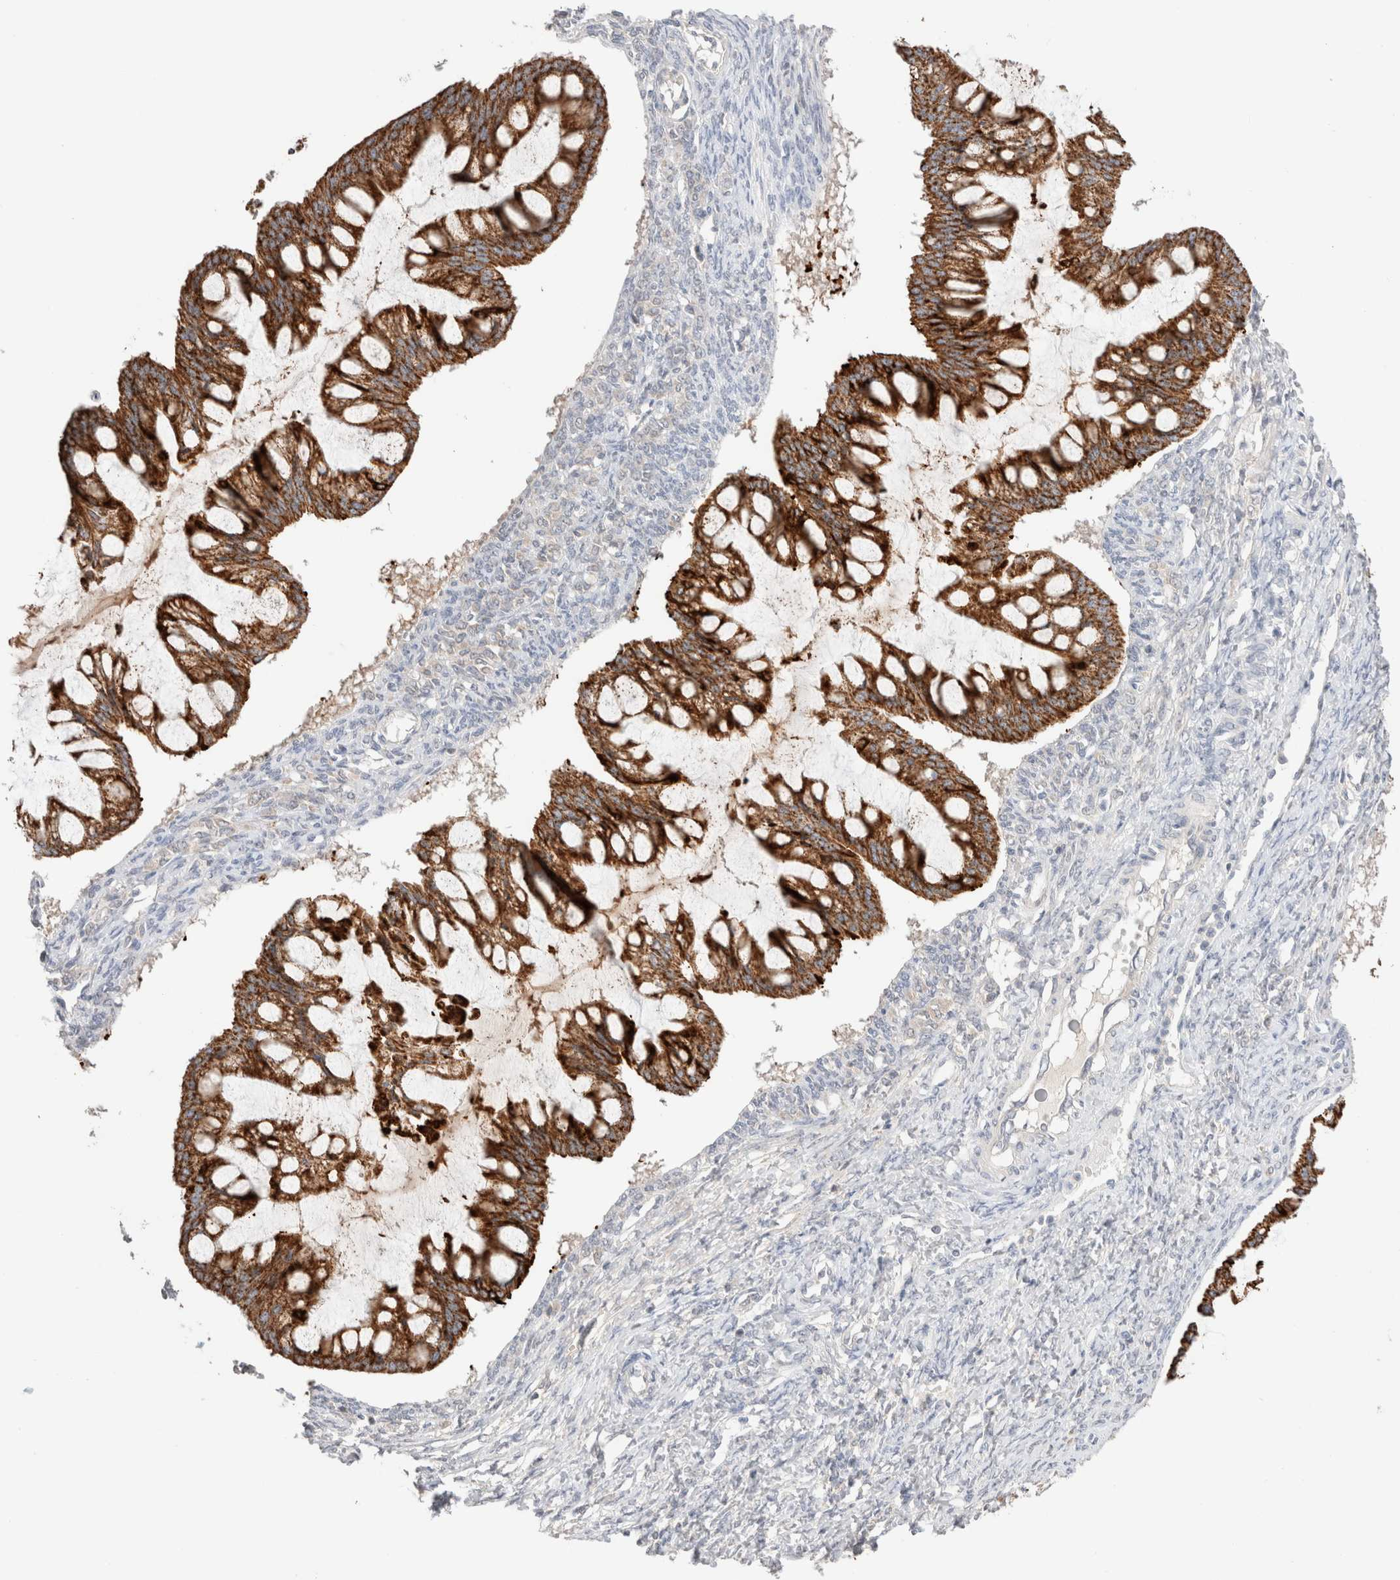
{"staining": {"intensity": "strong", "quantity": ">75%", "location": "cytoplasmic/membranous"}, "tissue": "ovarian cancer", "cell_type": "Tumor cells", "image_type": "cancer", "snomed": [{"axis": "morphology", "description": "Cystadenocarcinoma, mucinous, NOS"}, {"axis": "topography", "description": "Ovary"}], "caption": "High-magnification brightfield microscopy of ovarian cancer stained with DAB (3,3'-diaminobenzidine) (brown) and counterstained with hematoxylin (blue). tumor cells exhibit strong cytoplasmic/membranous positivity is present in about>75% of cells.", "gene": "TRIM41", "patient": {"sex": "female", "age": 73}}